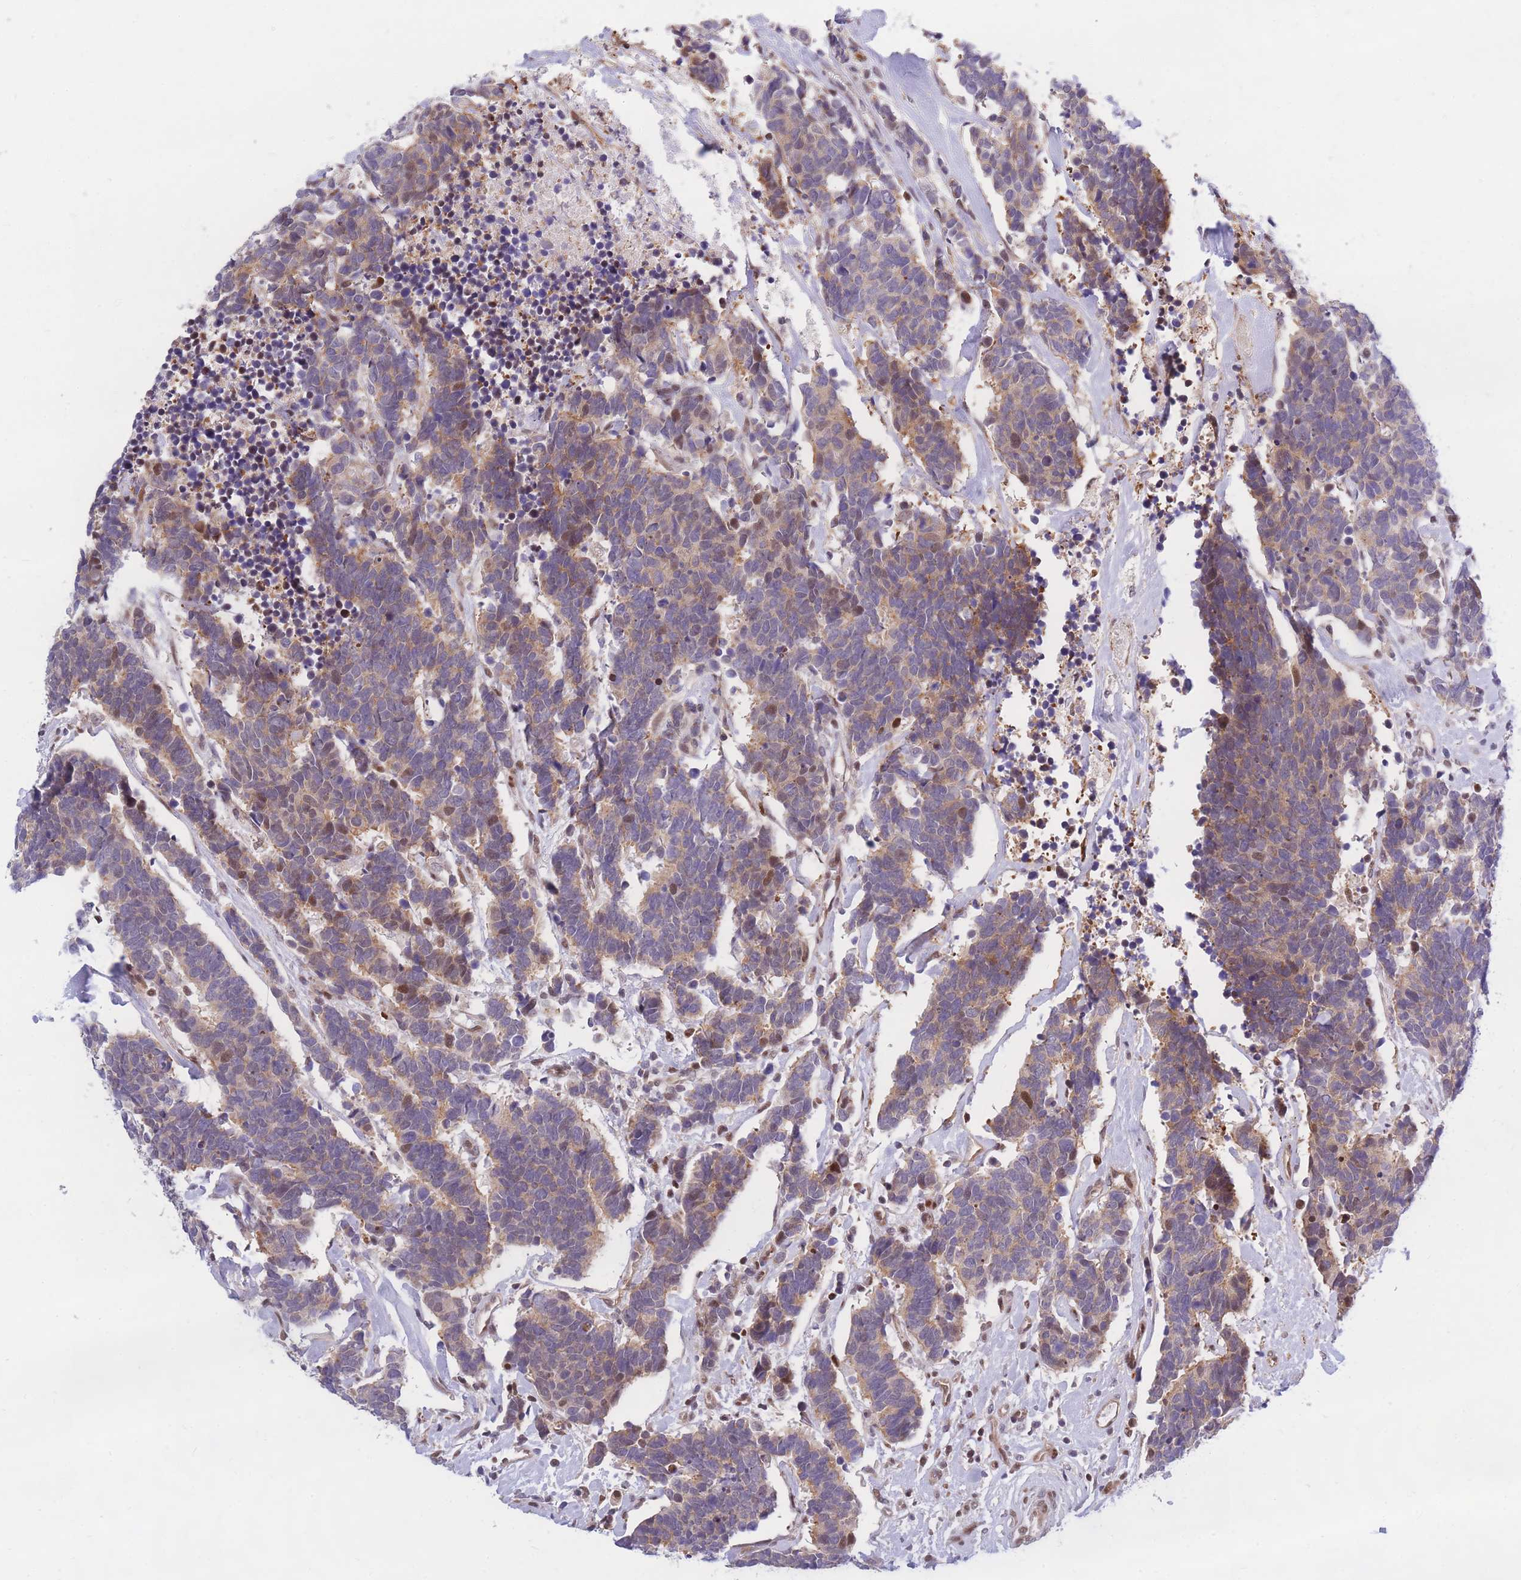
{"staining": {"intensity": "moderate", "quantity": "25%-75%", "location": "cytoplasmic/membranous,nuclear"}, "tissue": "carcinoid", "cell_type": "Tumor cells", "image_type": "cancer", "snomed": [{"axis": "morphology", "description": "Carcinoma, NOS"}, {"axis": "morphology", "description": "Carcinoid, malignant, NOS"}, {"axis": "topography", "description": "Urinary bladder"}], "caption": "The immunohistochemical stain shows moderate cytoplasmic/membranous and nuclear positivity in tumor cells of carcinoid (malignant) tissue.", "gene": "CRACD", "patient": {"sex": "male", "age": 57}}